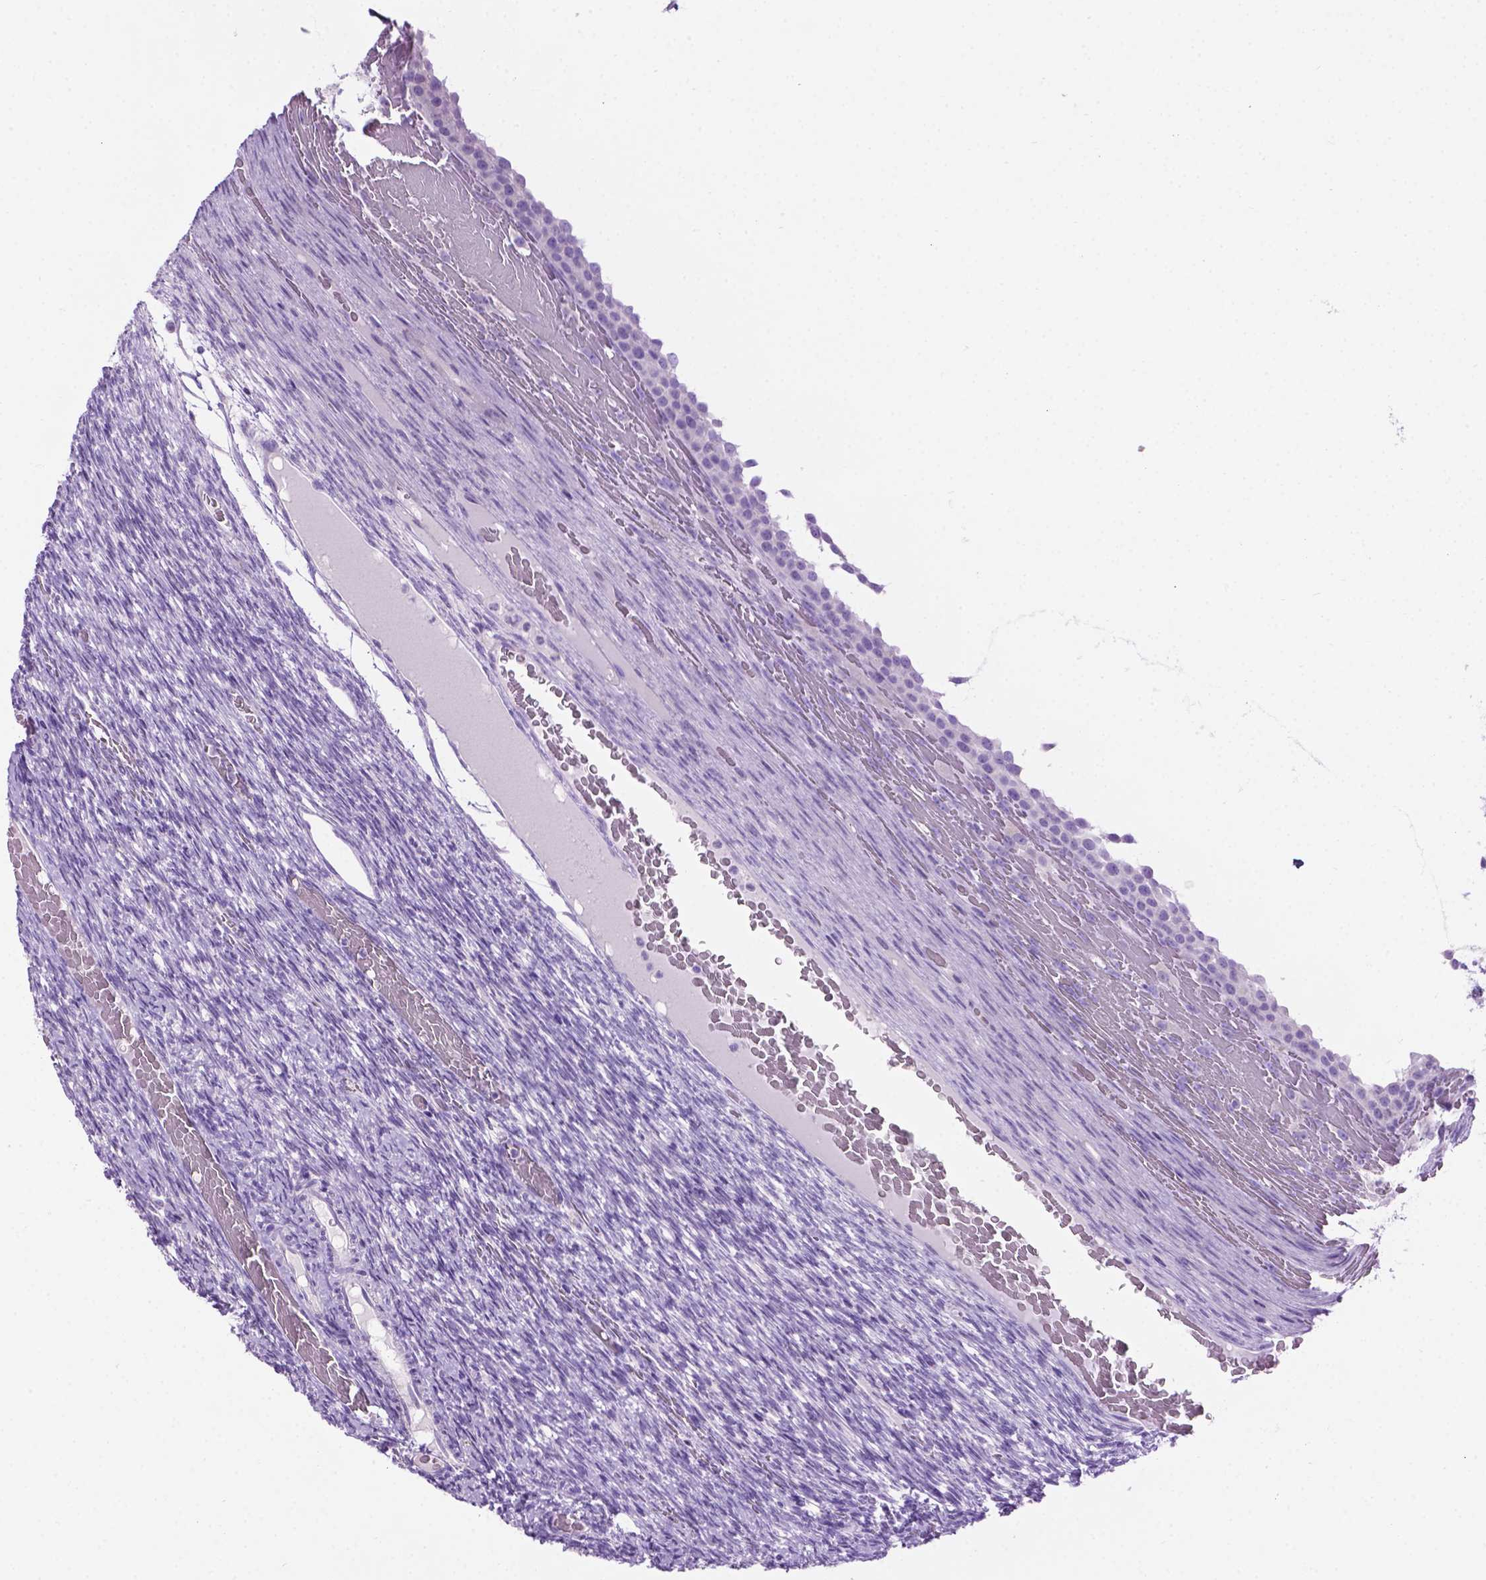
{"staining": {"intensity": "negative", "quantity": "none", "location": "none"}, "tissue": "ovary", "cell_type": "Follicle cells", "image_type": "normal", "snomed": [{"axis": "morphology", "description": "Normal tissue, NOS"}, {"axis": "topography", "description": "Ovary"}], "caption": "IHC photomicrograph of unremarkable ovary: ovary stained with DAB (3,3'-diaminobenzidine) reveals no significant protein expression in follicle cells. (DAB IHC with hematoxylin counter stain).", "gene": "TMEM132E", "patient": {"sex": "female", "age": 34}}